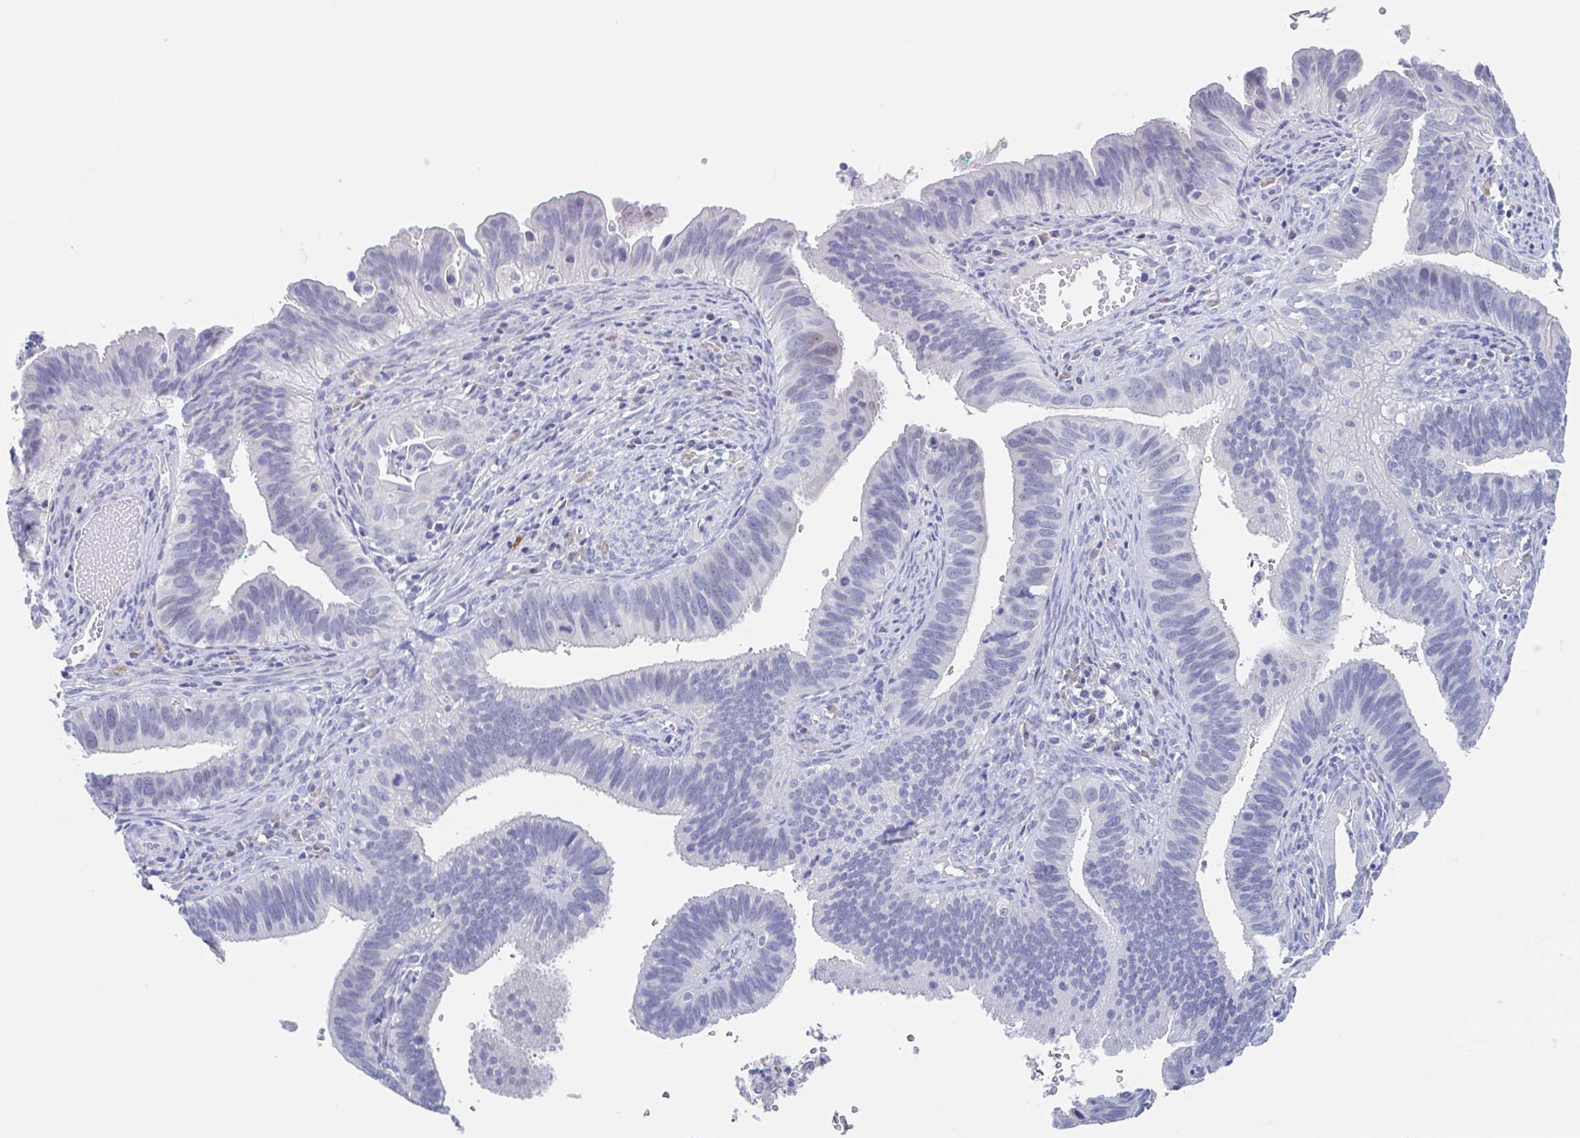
{"staining": {"intensity": "negative", "quantity": "none", "location": "none"}, "tissue": "cervical cancer", "cell_type": "Tumor cells", "image_type": "cancer", "snomed": [{"axis": "morphology", "description": "Adenocarcinoma, NOS"}, {"axis": "topography", "description": "Cervix"}], "caption": "Immunohistochemistry (IHC) image of neoplastic tissue: cervical adenocarcinoma stained with DAB shows no significant protein expression in tumor cells.", "gene": "NOXRED1", "patient": {"sex": "female", "age": 42}}